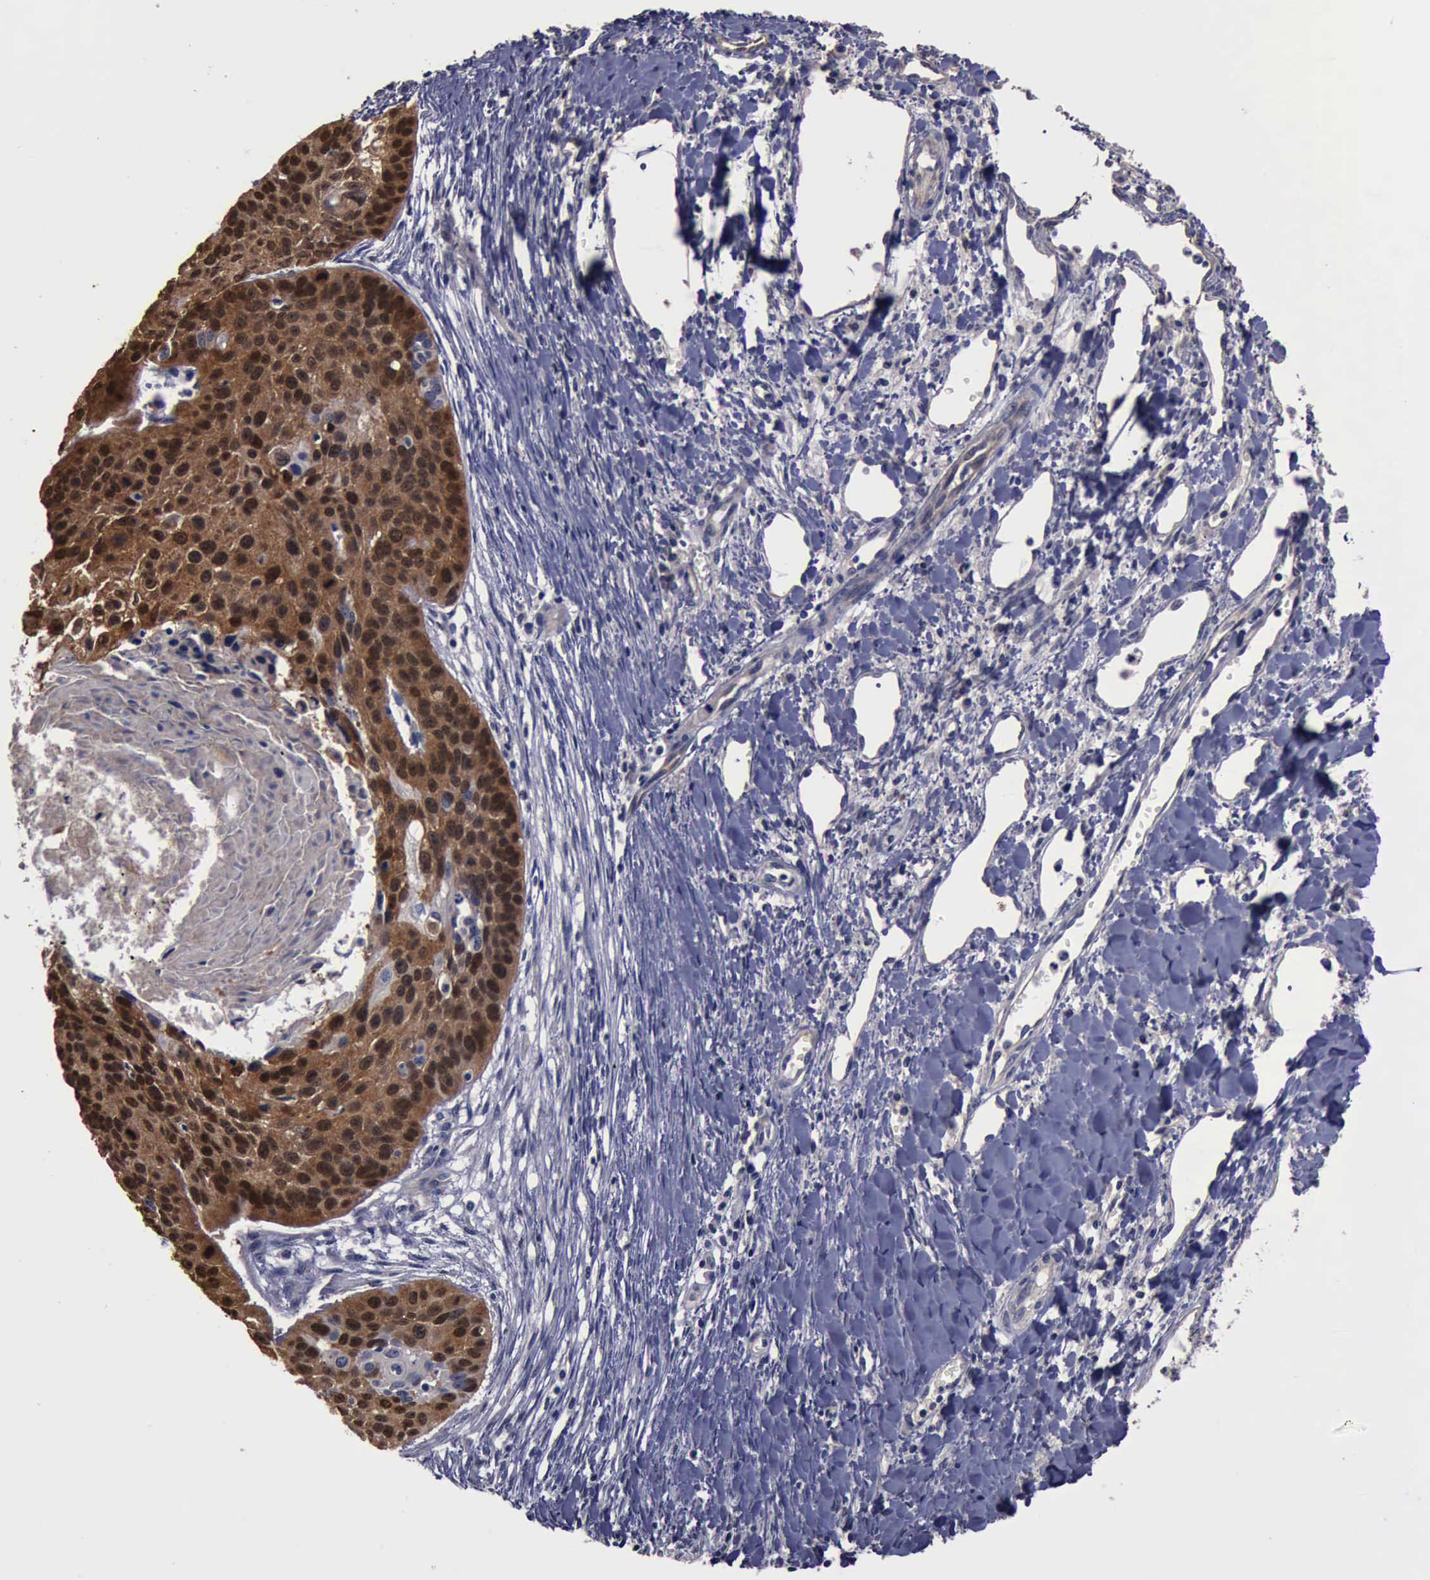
{"staining": {"intensity": "strong", "quantity": ">75%", "location": "cytoplasmic/membranous"}, "tissue": "lung cancer", "cell_type": "Tumor cells", "image_type": "cancer", "snomed": [{"axis": "morphology", "description": "Squamous cell carcinoma, NOS"}, {"axis": "topography", "description": "Lung"}], "caption": "Strong cytoplasmic/membranous positivity for a protein is seen in about >75% of tumor cells of squamous cell carcinoma (lung) using immunohistochemistry (IHC).", "gene": "CRKL", "patient": {"sex": "male", "age": 71}}